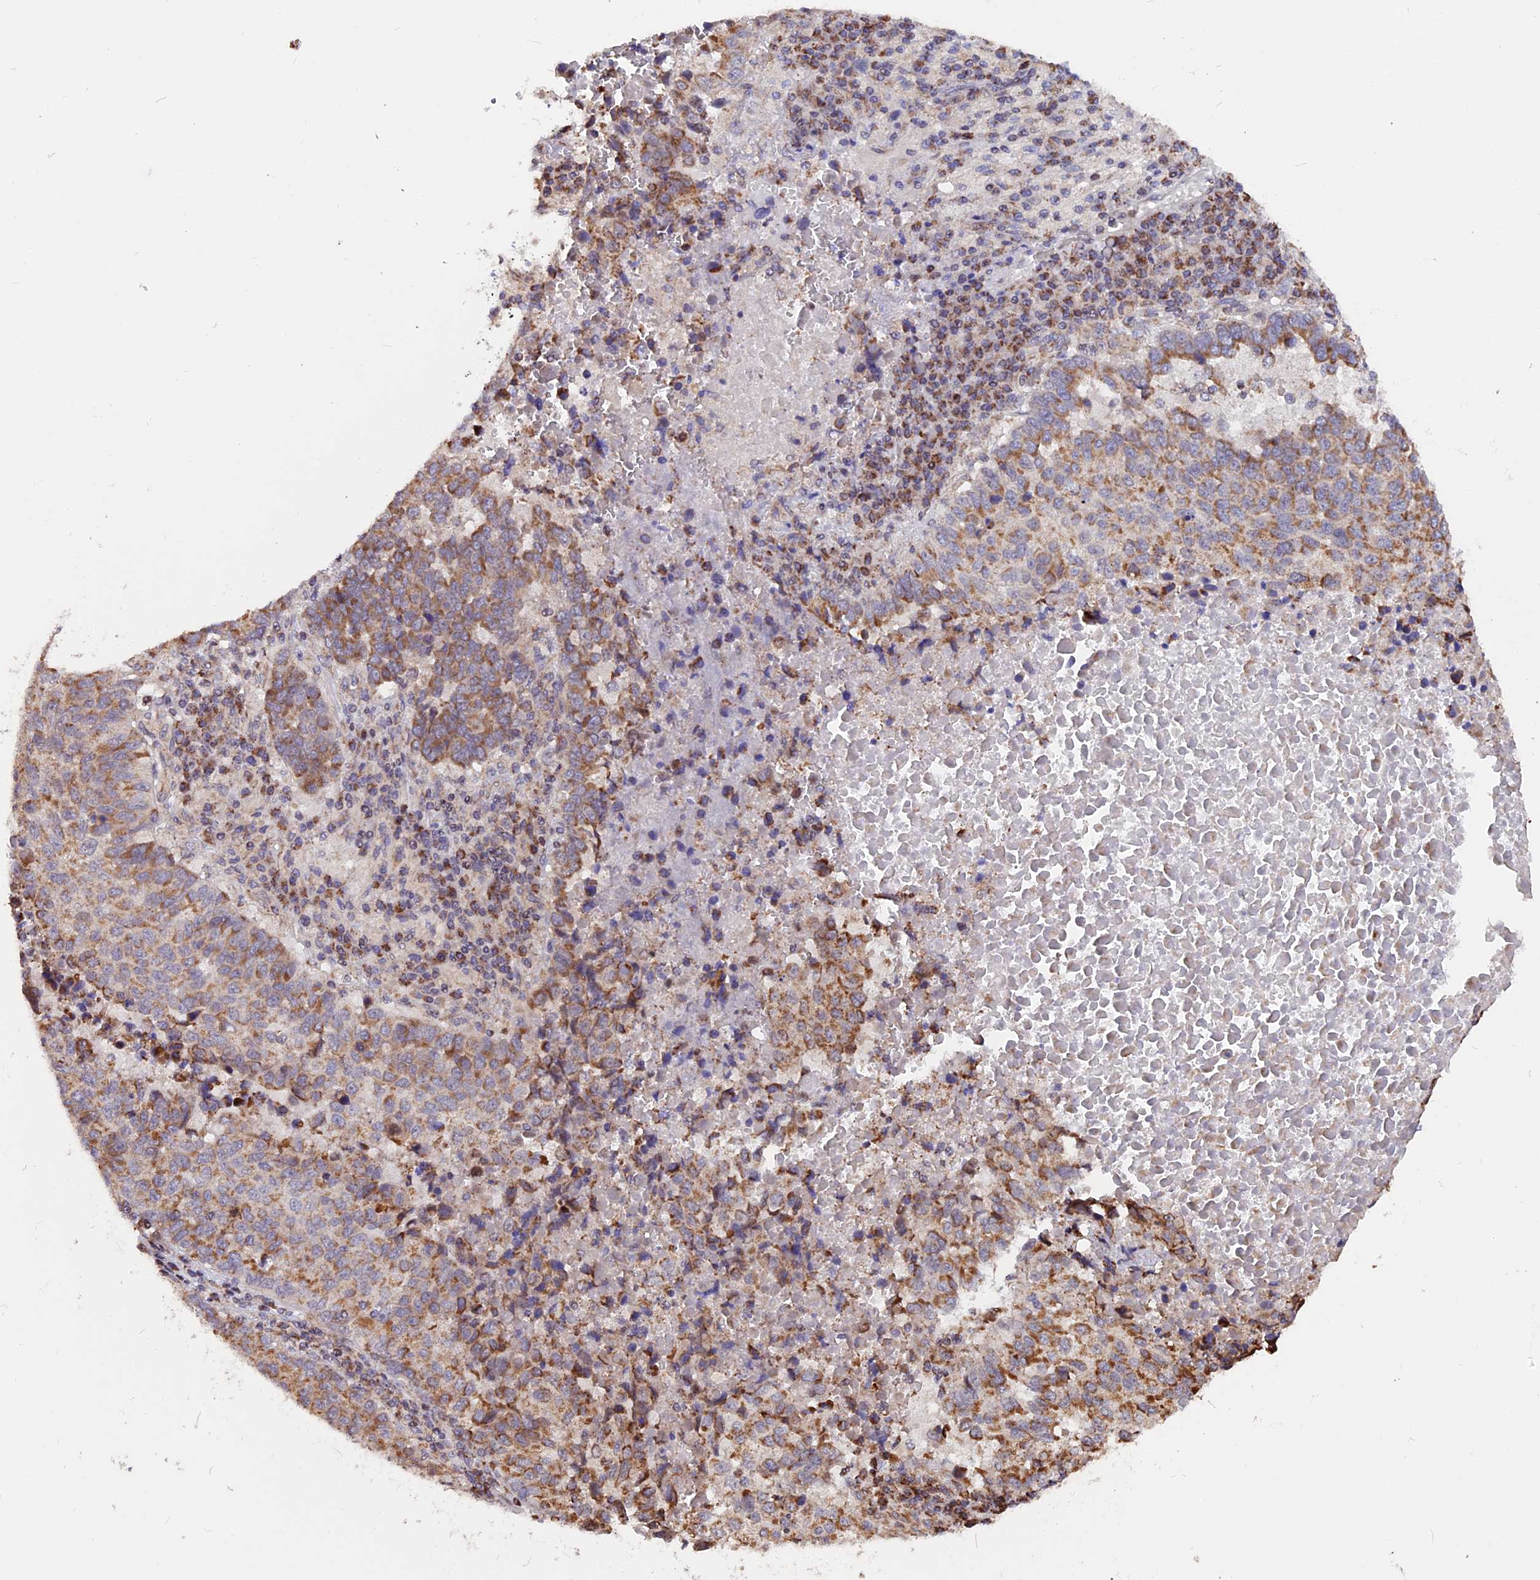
{"staining": {"intensity": "moderate", "quantity": ">75%", "location": "cytoplasmic/membranous"}, "tissue": "lung cancer", "cell_type": "Tumor cells", "image_type": "cancer", "snomed": [{"axis": "morphology", "description": "Squamous cell carcinoma, NOS"}, {"axis": "topography", "description": "Lung"}], "caption": "Immunohistochemistry staining of lung cancer (squamous cell carcinoma), which reveals medium levels of moderate cytoplasmic/membranous expression in approximately >75% of tumor cells indicating moderate cytoplasmic/membranous protein positivity. The staining was performed using DAB (brown) for protein detection and nuclei were counterstained in hematoxylin (blue).", "gene": "FAM174C", "patient": {"sex": "male", "age": 73}}